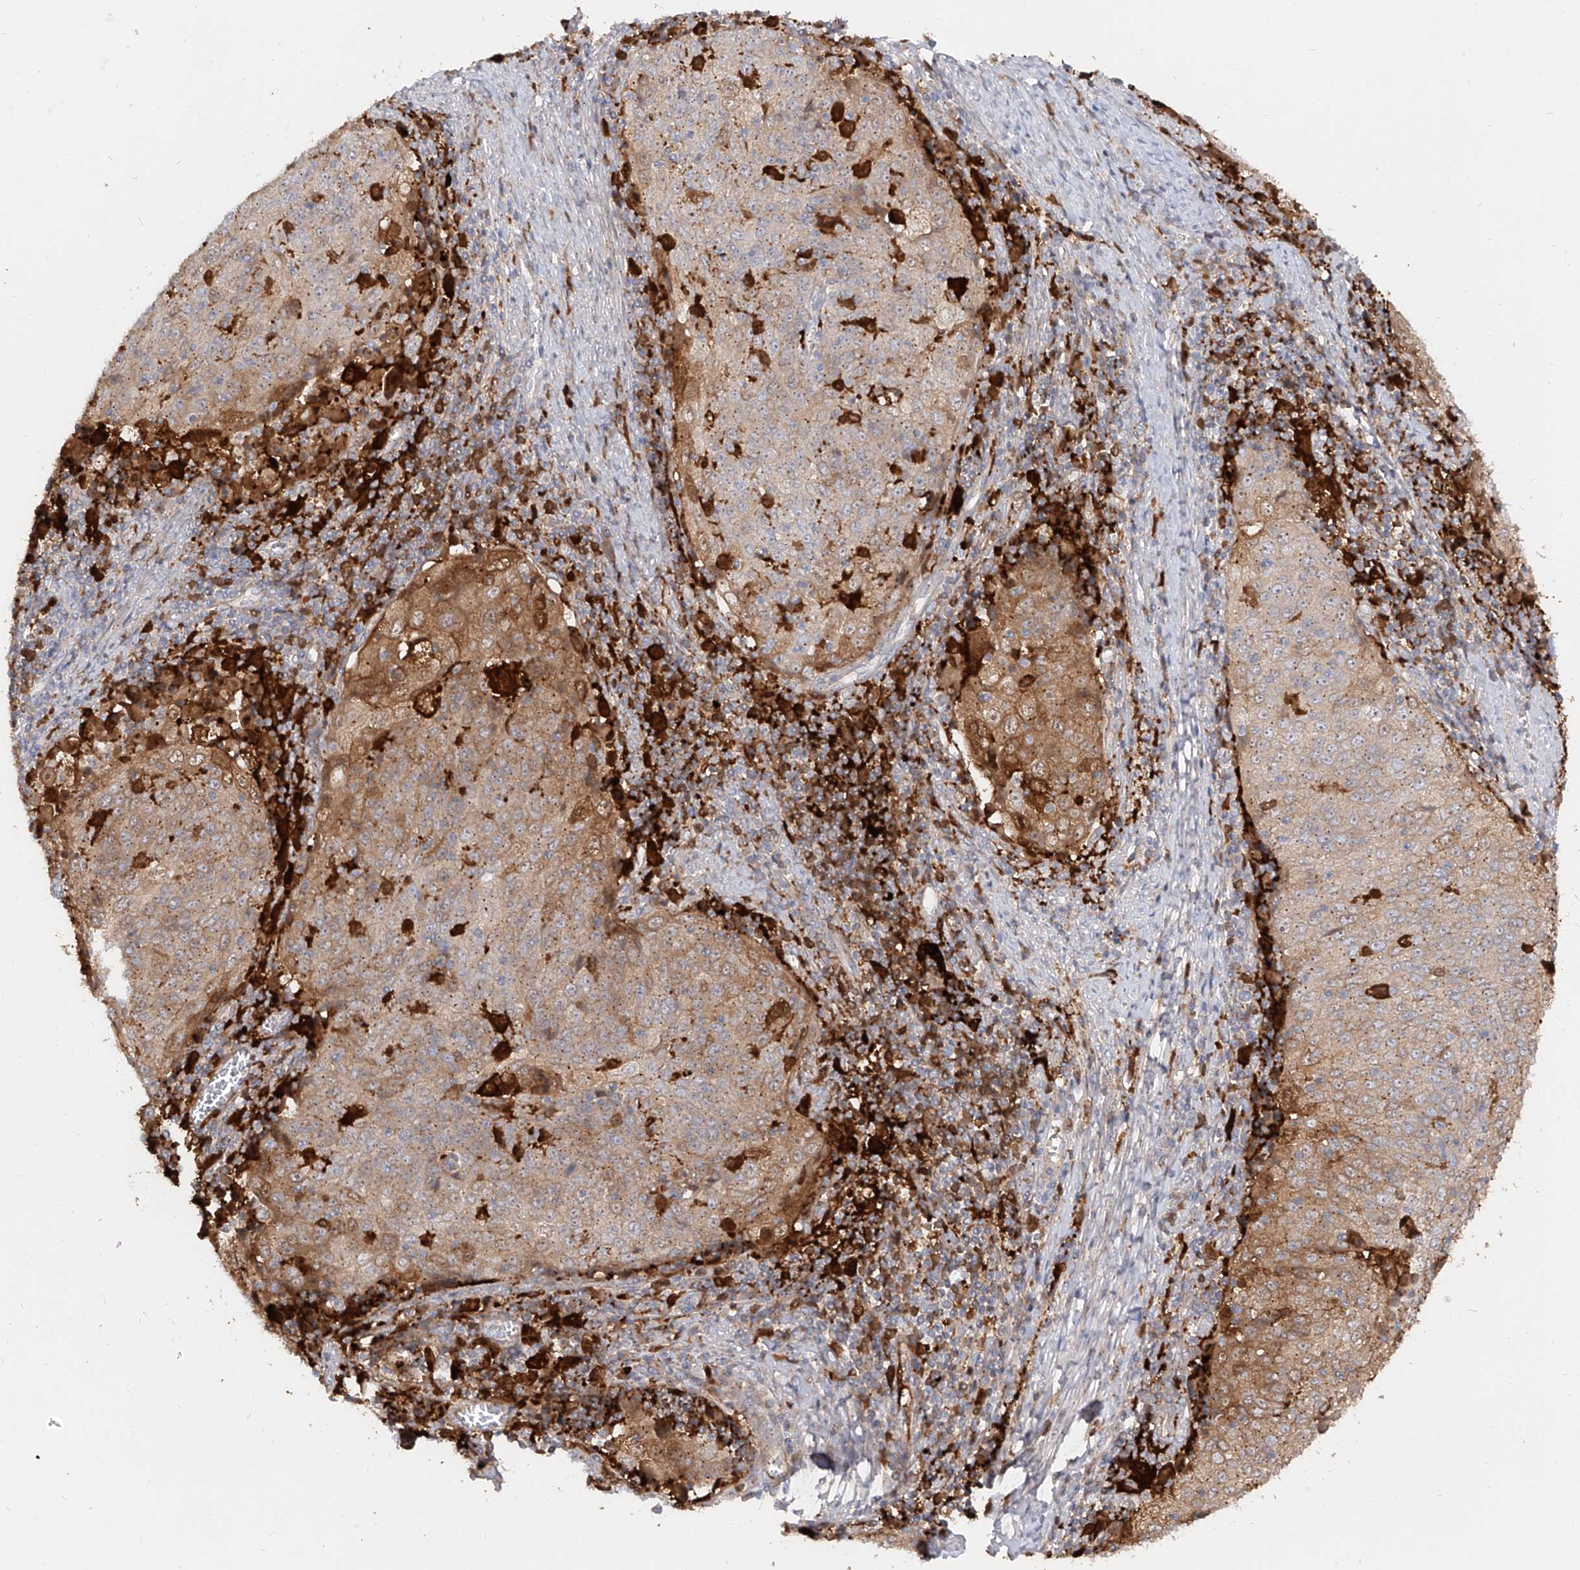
{"staining": {"intensity": "moderate", "quantity": ">75%", "location": "cytoplasmic/membranous"}, "tissue": "cervical cancer", "cell_type": "Tumor cells", "image_type": "cancer", "snomed": [{"axis": "morphology", "description": "Squamous cell carcinoma, NOS"}, {"axis": "topography", "description": "Cervix"}], "caption": "A brown stain shows moderate cytoplasmic/membranous positivity of a protein in human squamous cell carcinoma (cervical) tumor cells.", "gene": "KYNU", "patient": {"sex": "female", "age": 48}}